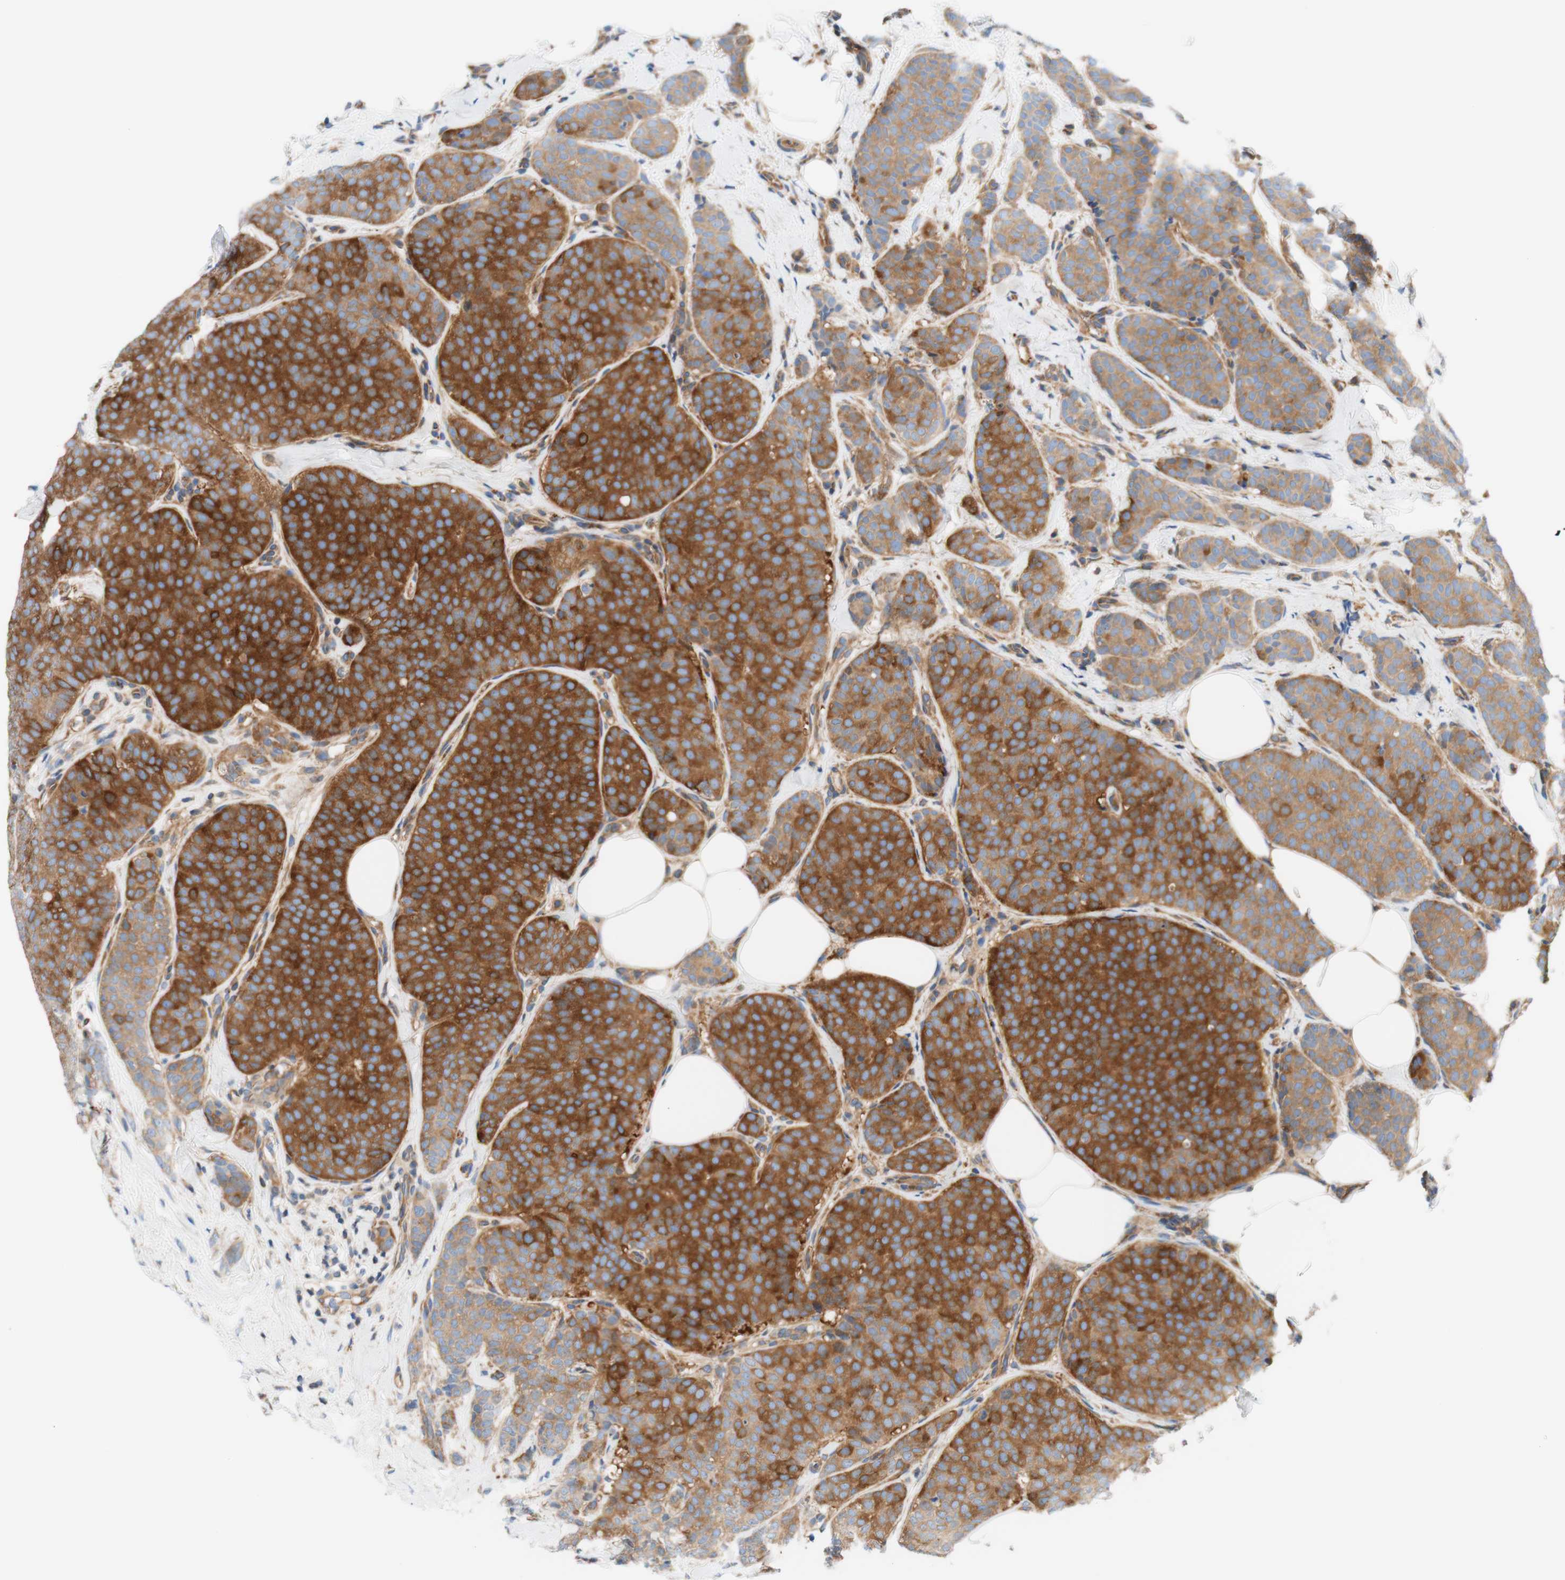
{"staining": {"intensity": "moderate", "quantity": ">75%", "location": "cytoplasmic/membranous"}, "tissue": "breast cancer", "cell_type": "Tumor cells", "image_type": "cancer", "snomed": [{"axis": "morphology", "description": "Lobular carcinoma"}, {"axis": "topography", "description": "Skin"}, {"axis": "topography", "description": "Breast"}], "caption": "About >75% of tumor cells in human breast cancer reveal moderate cytoplasmic/membranous protein expression as visualized by brown immunohistochemical staining.", "gene": "STOM", "patient": {"sex": "female", "age": 46}}